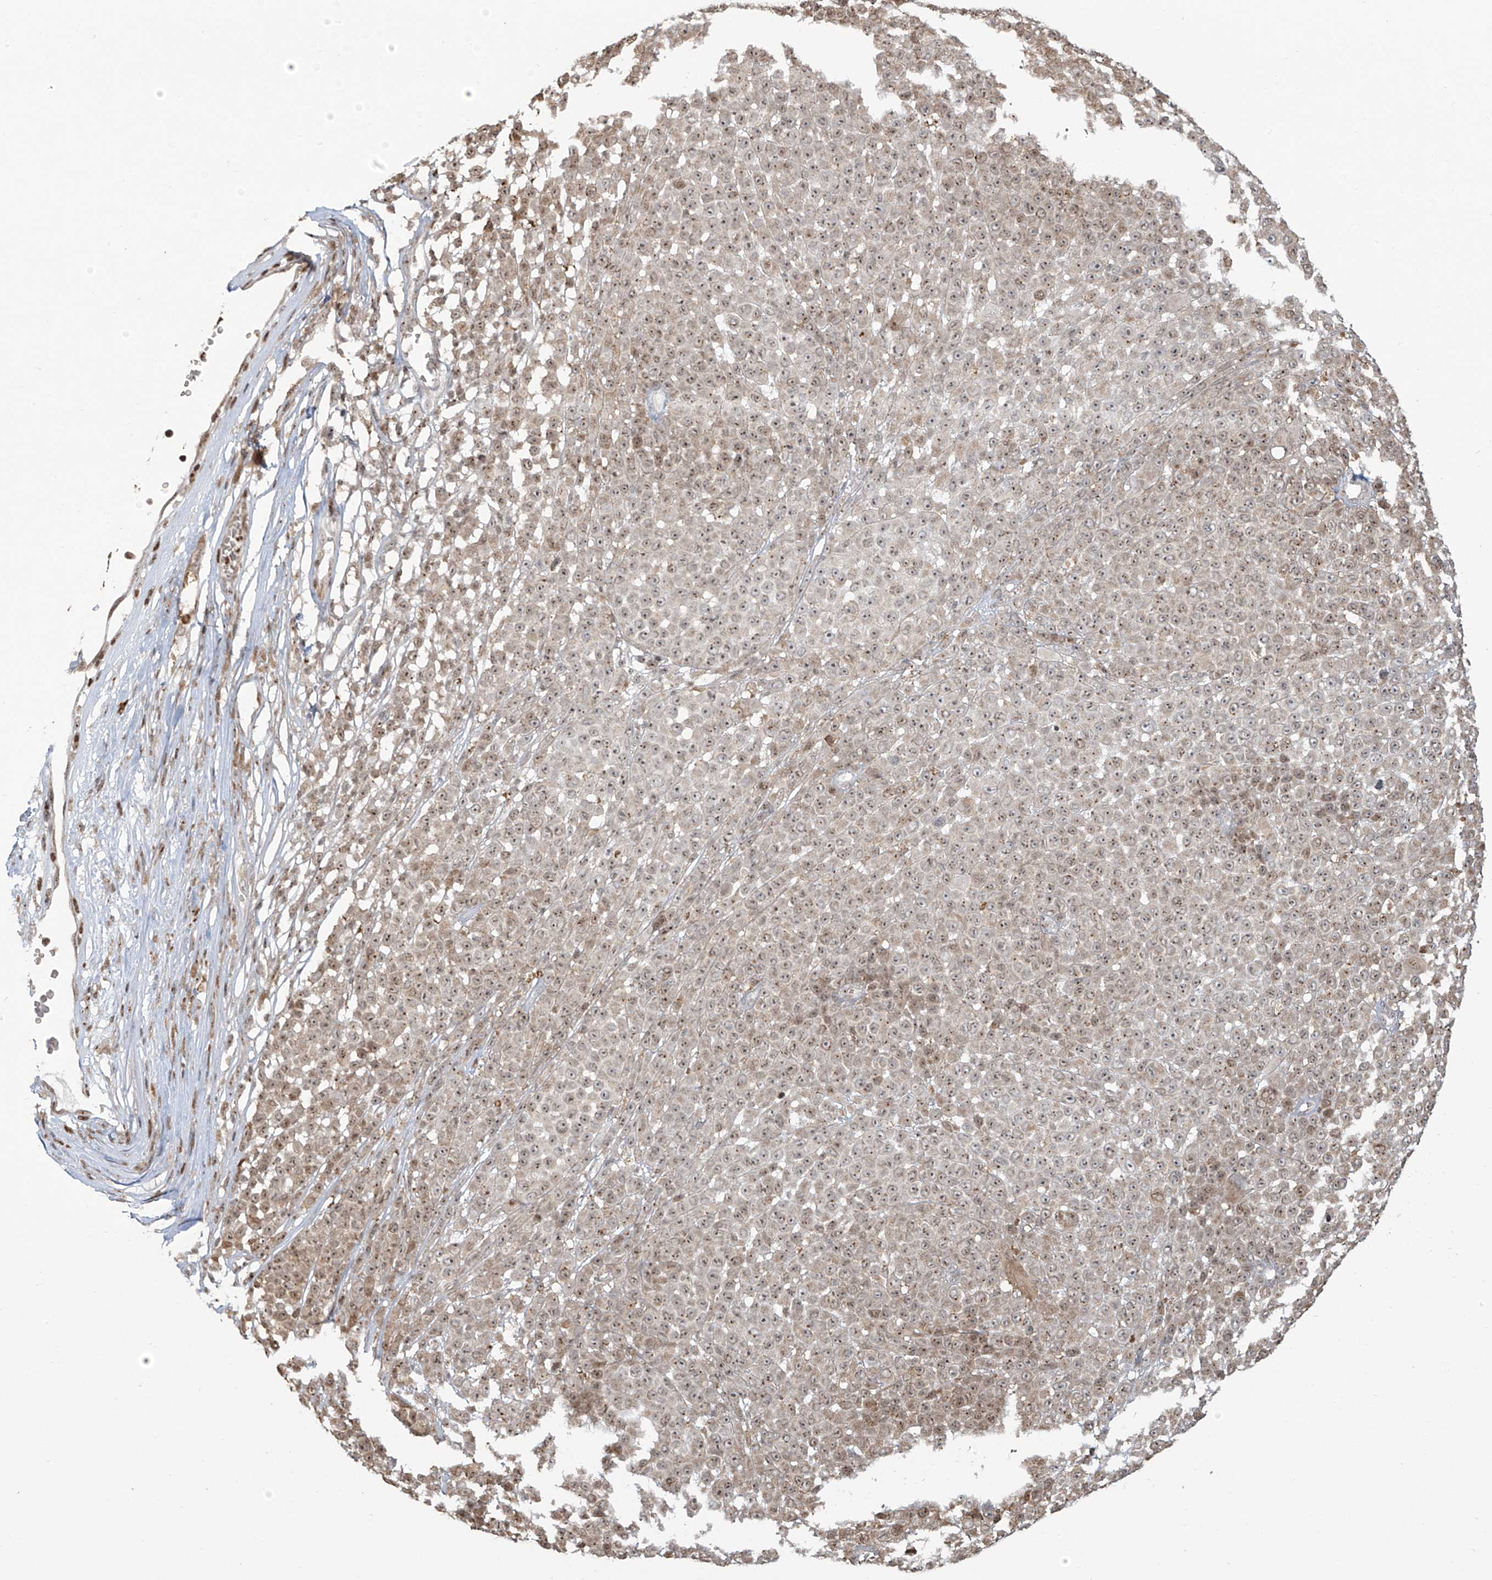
{"staining": {"intensity": "moderate", "quantity": "25%-75%", "location": "cytoplasmic/membranous,nuclear"}, "tissue": "melanoma", "cell_type": "Tumor cells", "image_type": "cancer", "snomed": [{"axis": "morphology", "description": "Malignant melanoma, NOS"}, {"axis": "topography", "description": "Skin"}], "caption": "Protein staining reveals moderate cytoplasmic/membranous and nuclear staining in approximately 25%-75% of tumor cells in malignant melanoma.", "gene": "VMP1", "patient": {"sex": "female", "age": 94}}